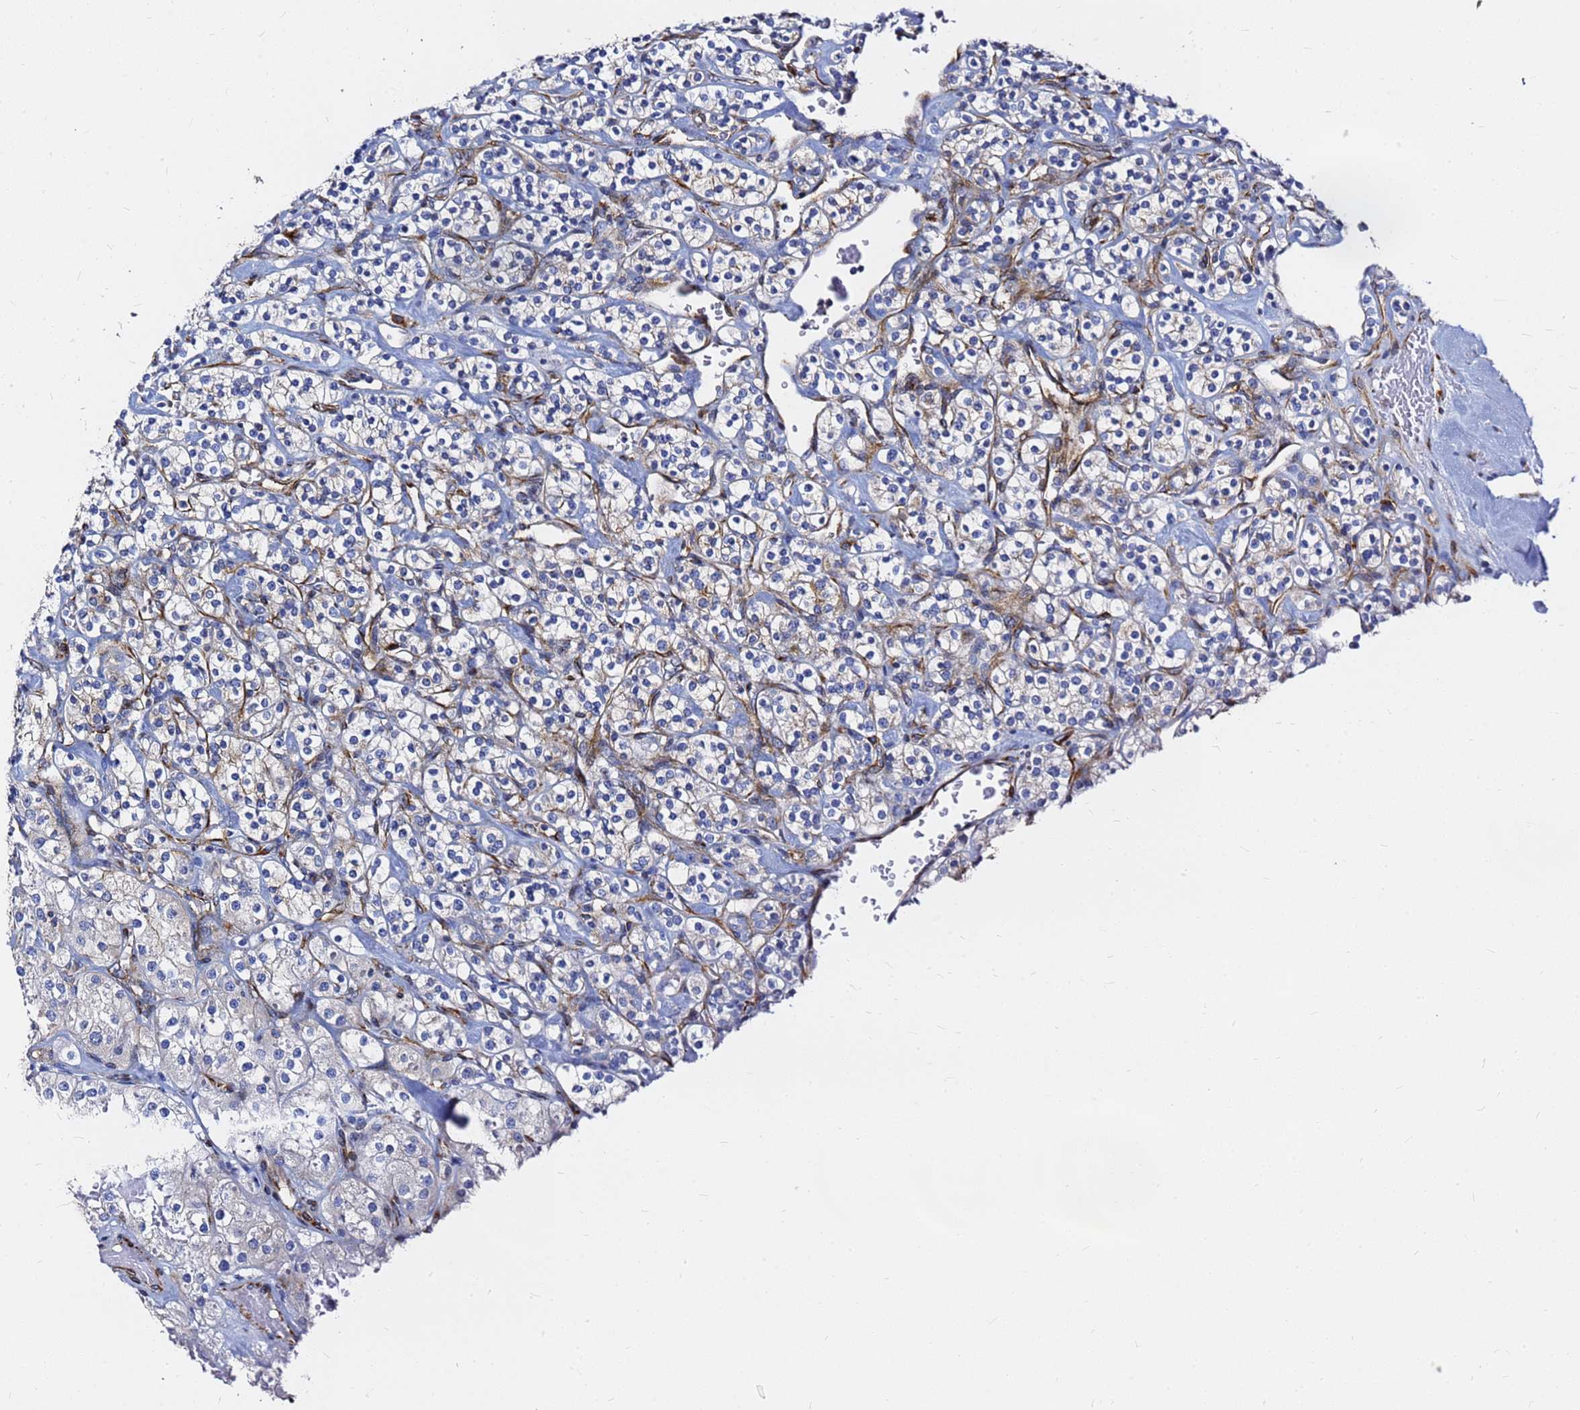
{"staining": {"intensity": "moderate", "quantity": "25%-75%", "location": "cytoplasmic/membranous"}, "tissue": "renal cancer", "cell_type": "Tumor cells", "image_type": "cancer", "snomed": [{"axis": "morphology", "description": "Adenocarcinoma, NOS"}, {"axis": "topography", "description": "Kidney"}], "caption": "IHC of human renal cancer demonstrates medium levels of moderate cytoplasmic/membranous expression in about 25%-75% of tumor cells.", "gene": "TUBA8", "patient": {"sex": "male", "age": 77}}